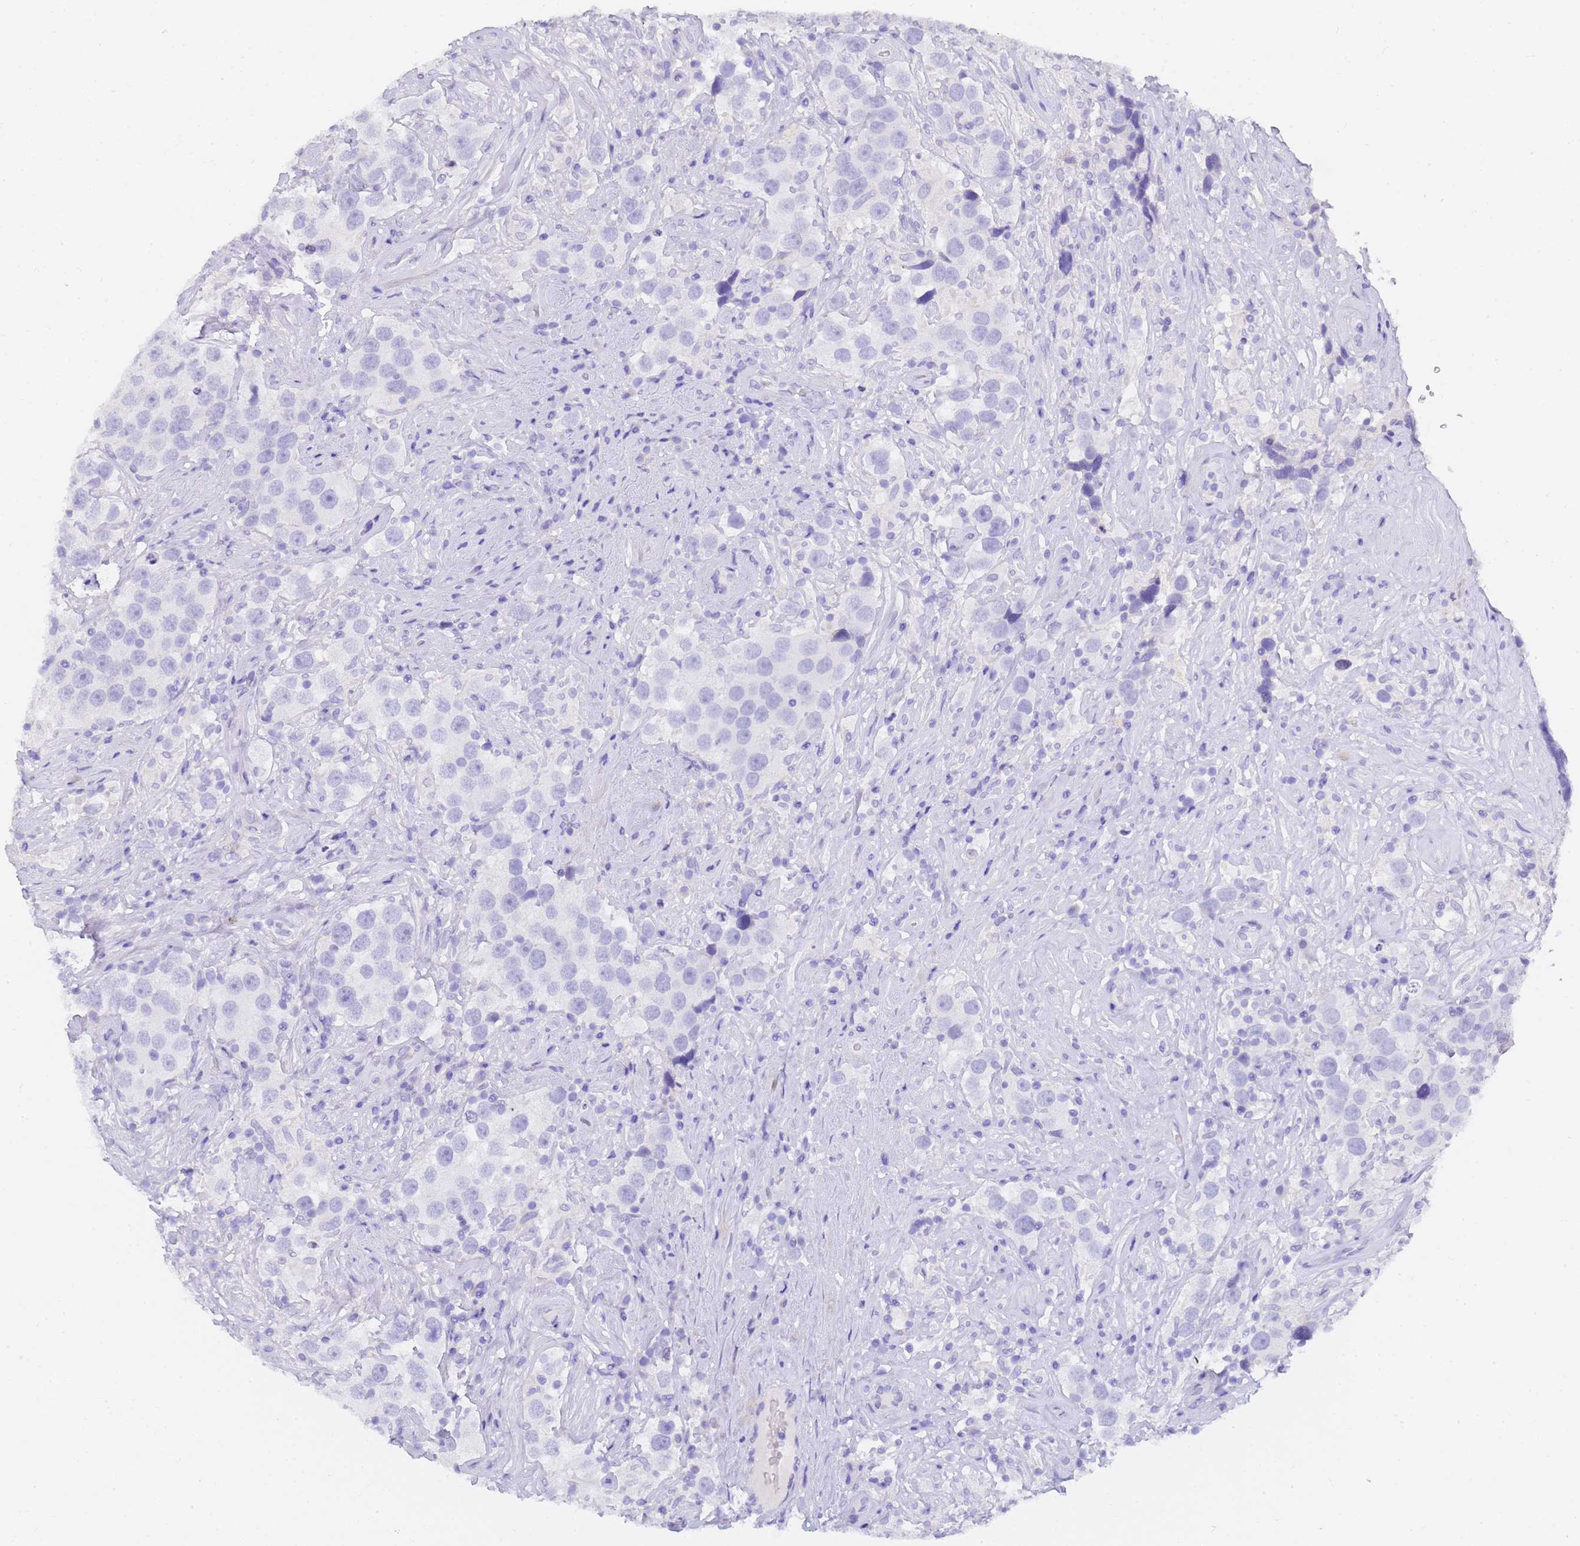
{"staining": {"intensity": "negative", "quantity": "none", "location": "none"}, "tissue": "testis cancer", "cell_type": "Tumor cells", "image_type": "cancer", "snomed": [{"axis": "morphology", "description": "Seminoma, NOS"}, {"axis": "topography", "description": "Testis"}], "caption": "This photomicrograph is of testis cancer (seminoma) stained with IHC to label a protein in brown with the nuclei are counter-stained blue. There is no expression in tumor cells. (DAB IHC, high magnification).", "gene": "GABRA1", "patient": {"sex": "male", "age": 49}}